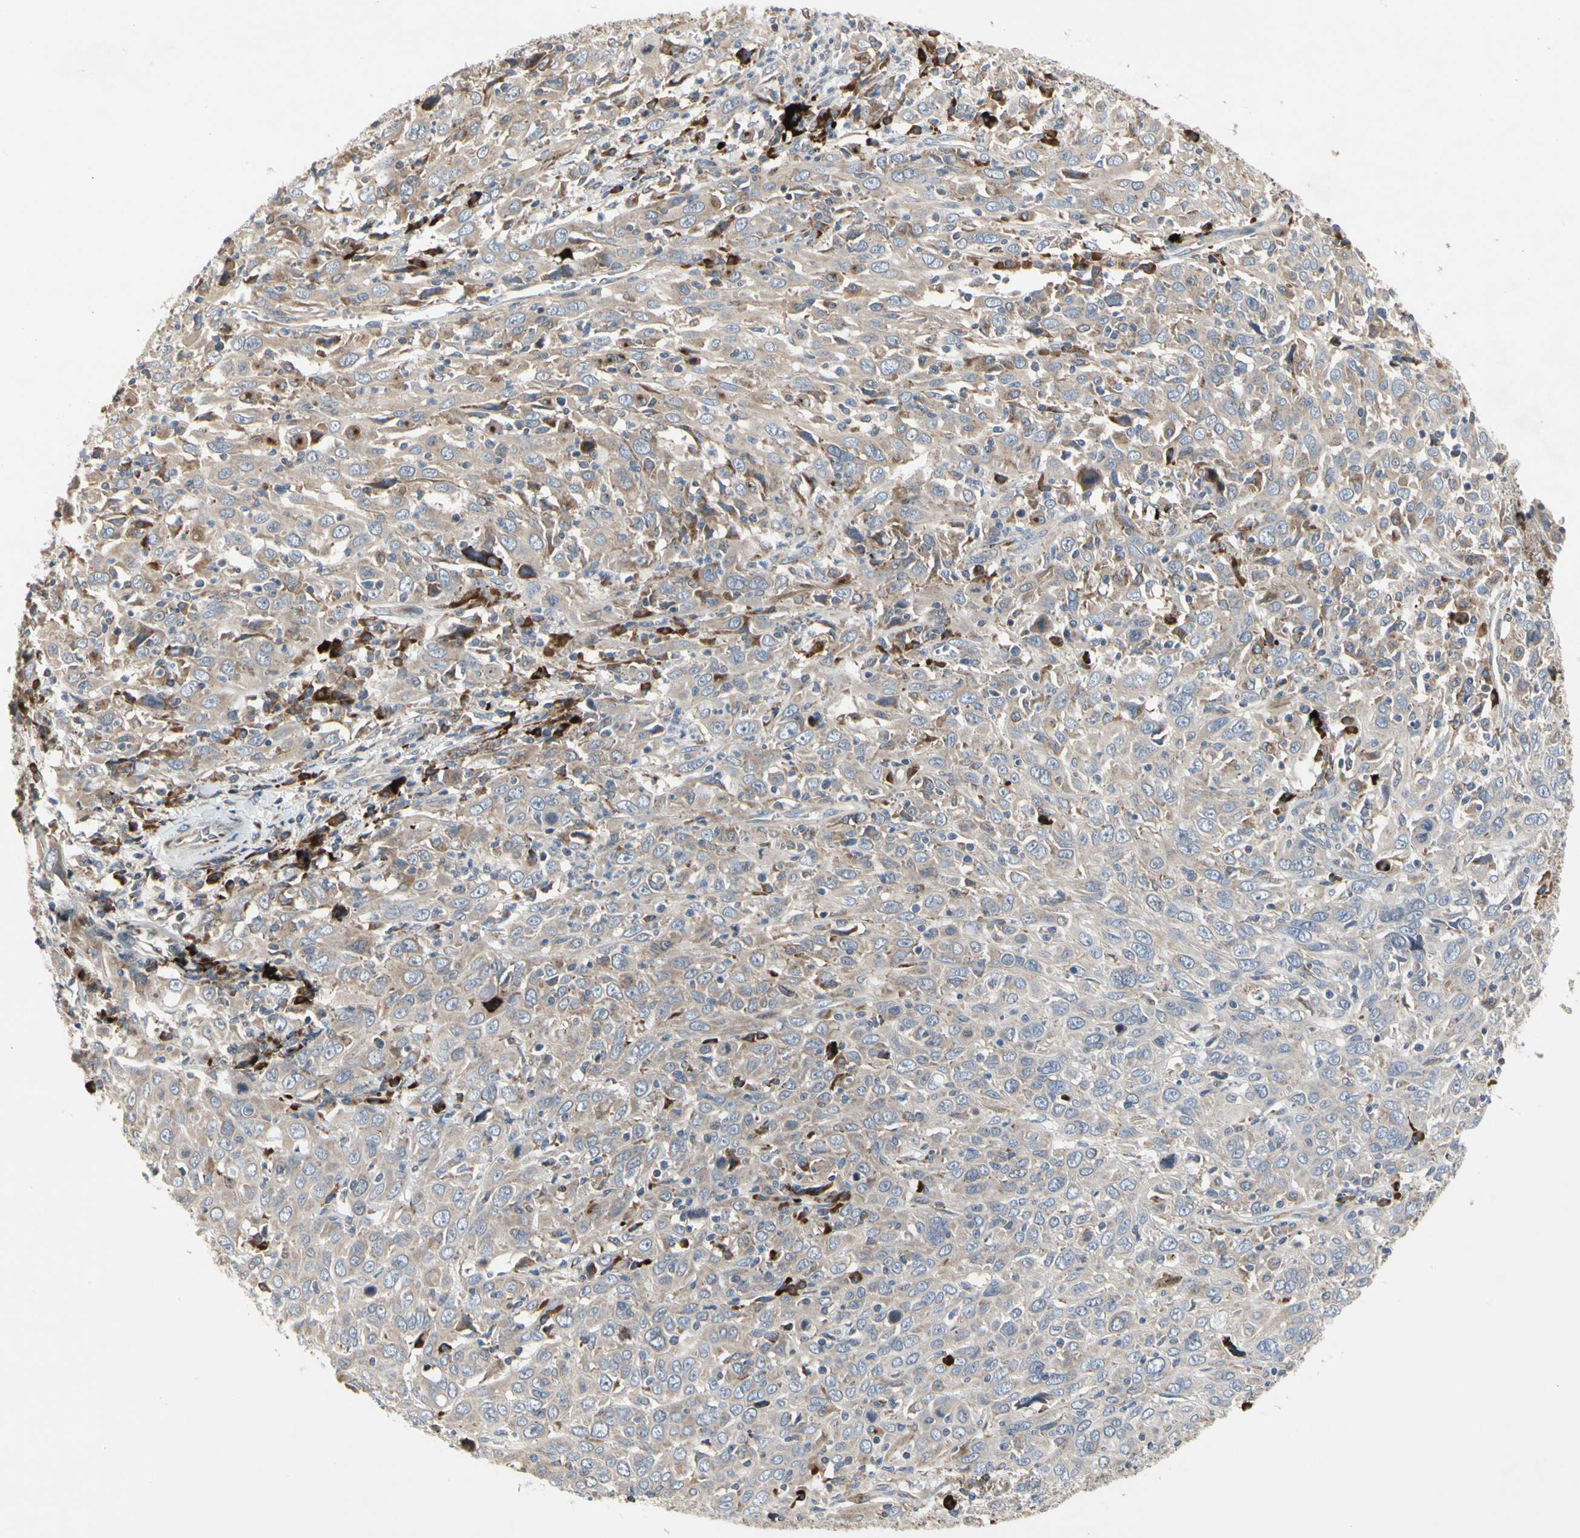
{"staining": {"intensity": "weak", "quantity": ">75%", "location": "cytoplasmic/membranous"}, "tissue": "cervical cancer", "cell_type": "Tumor cells", "image_type": "cancer", "snomed": [{"axis": "morphology", "description": "Squamous cell carcinoma, NOS"}, {"axis": "topography", "description": "Cervix"}], "caption": "Cervical cancer stained with a protein marker shows weak staining in tumor cells.", "gene": "MMEL1", "patient": {"sex": "female", "age": 46}}